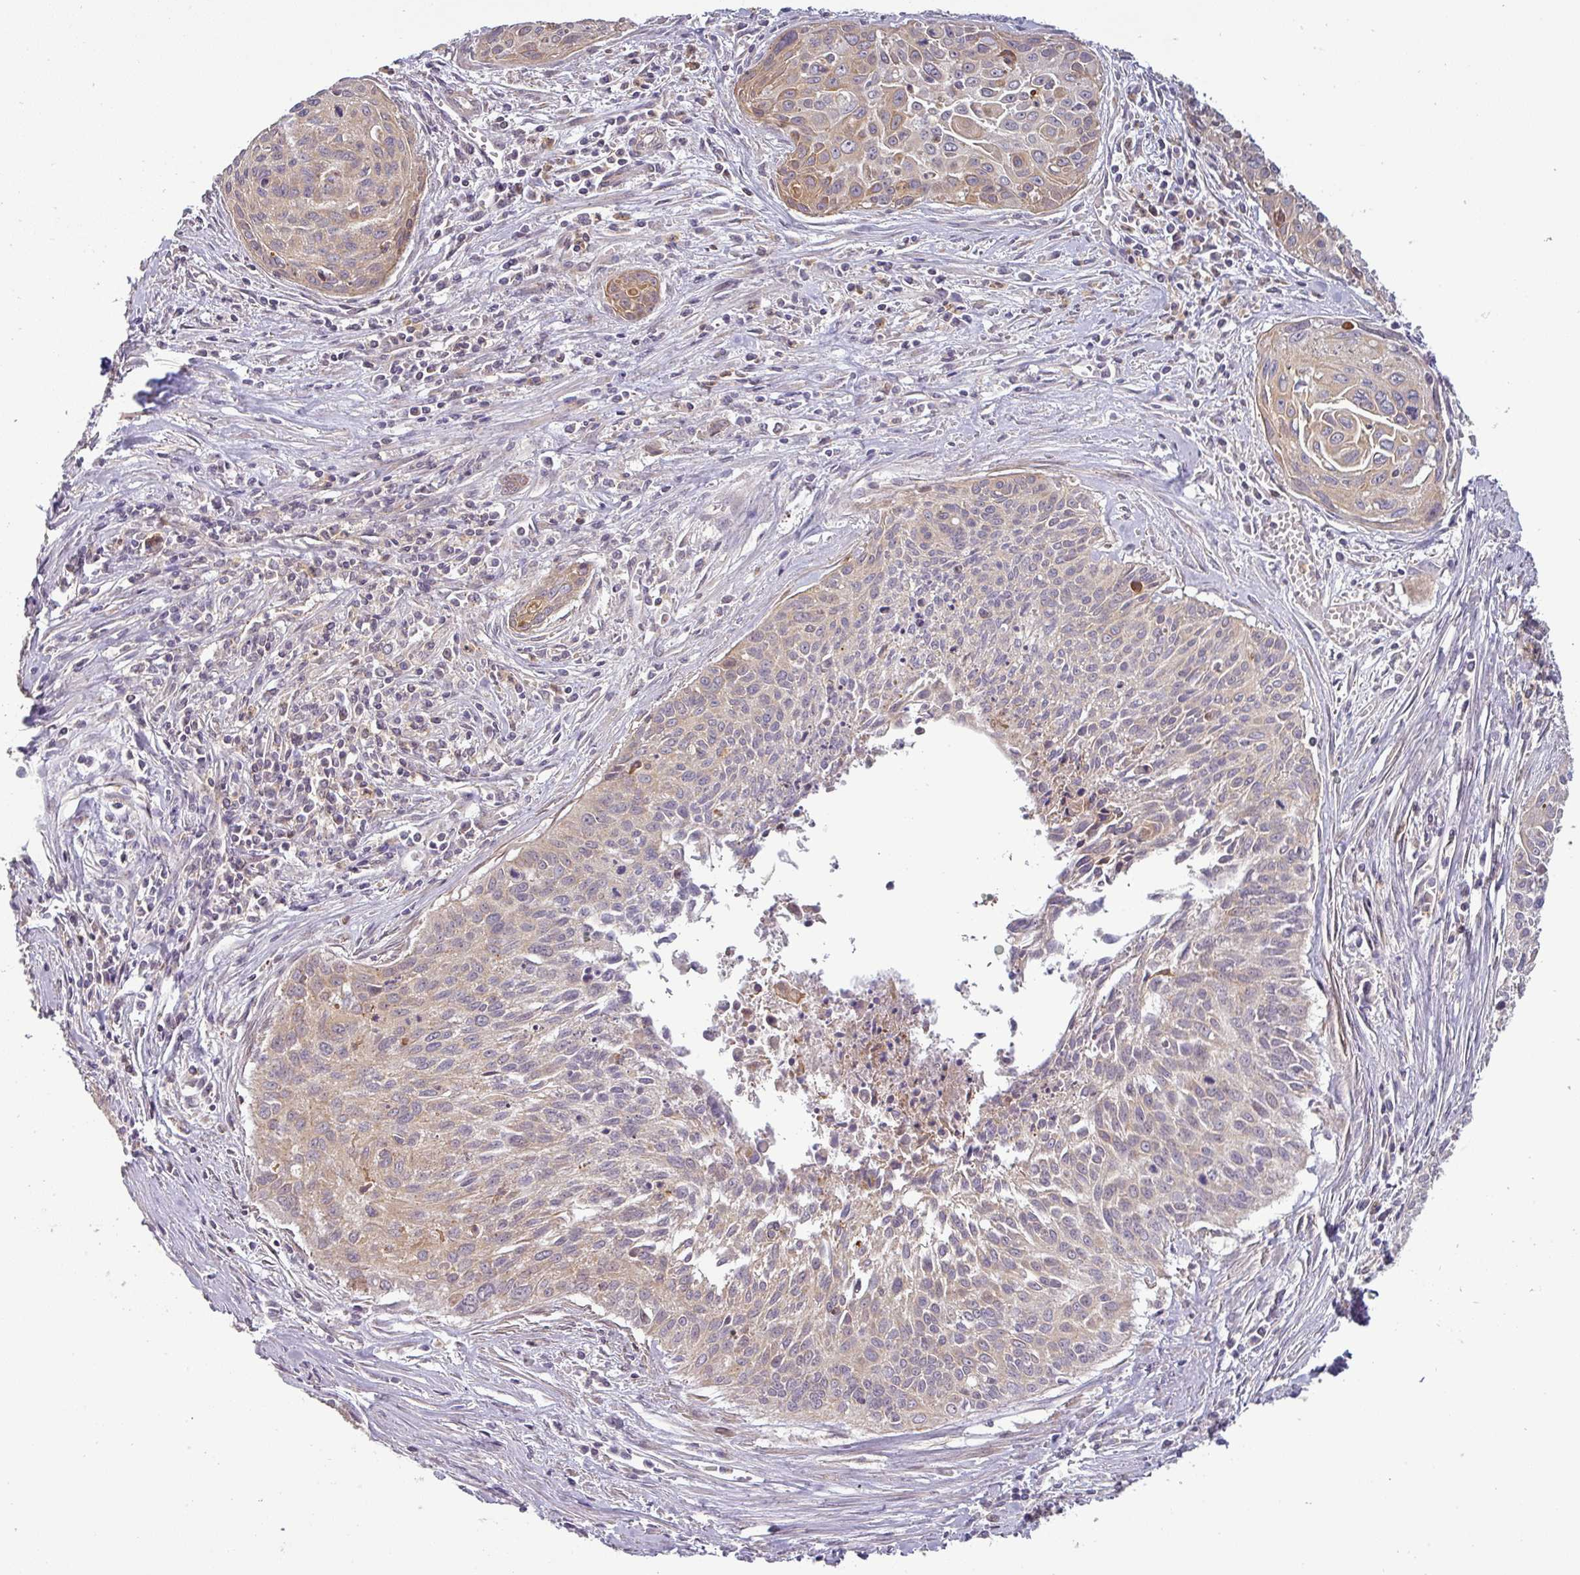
{"staining": {"intensity": "weak", "quantity": "25%-75%", "location": "cytoplasmic/membranous"}, "tissue": "cervical cancer", "cell_type": "Tumor cells", "image_type": "cancer", "snomed": [{"axis": "morphology", "description": "Squamous cell carcinoma, NOS"}, {"axis": "topography", "description": "Cervix"}], "caption": "Immunohistochemistry of human cervical cancer displays low levels of weak cytoplasmic/membranous staining in approximately 25%-75% of tumor cells.", "gene": "NIN", "patient": {"sex": "female", "age": 55}}